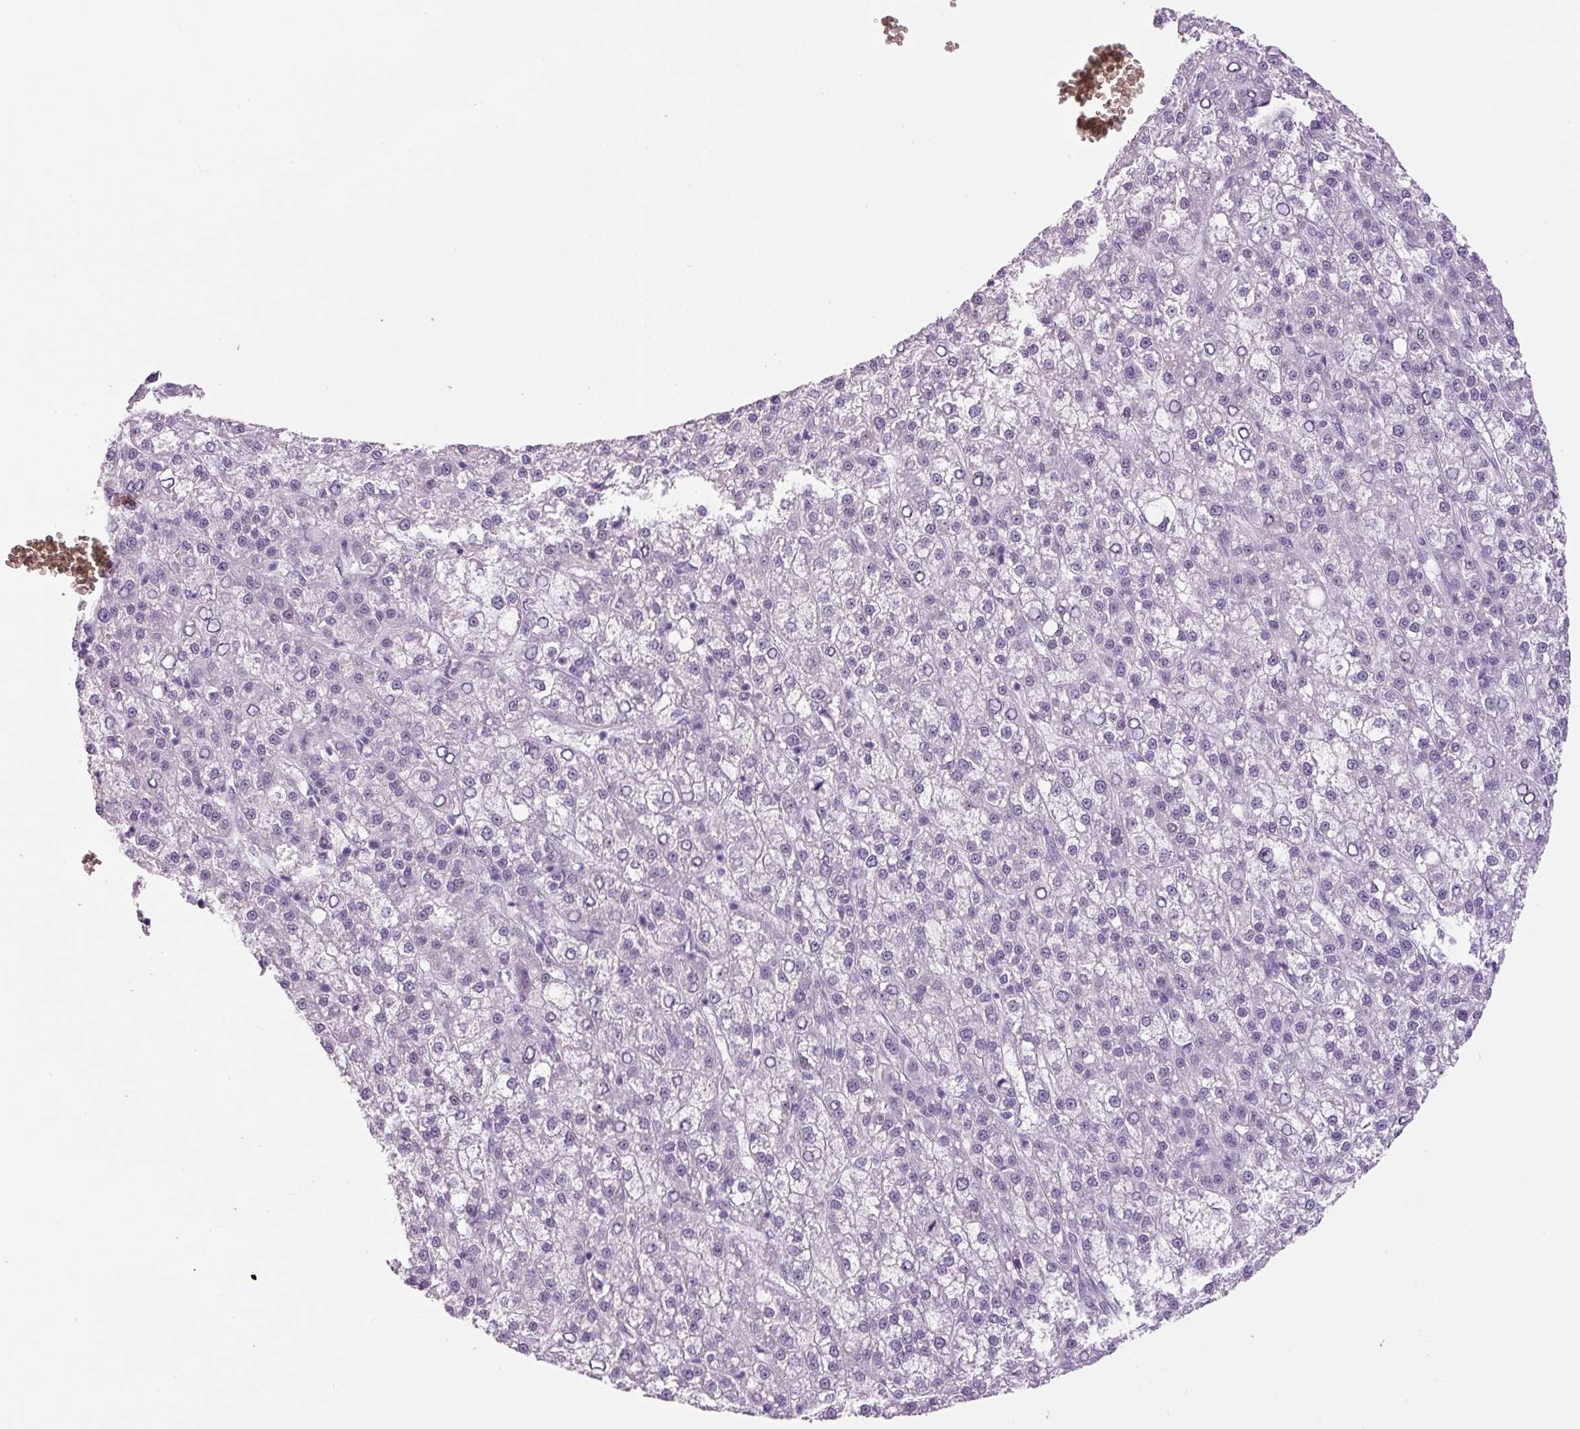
{"staining": {"intensity": "negative", "quantity": "none", "location": "none"}, "tissue": "liver cancer", "cell_type": "Tumor cells", "image_type": "cancer", "snomed": [{"axis": "morphology", "description": "Carcinoma, Hepatocellular, NOS"}, {"axis": "topography", "description": "Liver"}], "caption": "Immunohistochemistry (IHC) micrograph of neoplastic tissue: liver cancer (hepatocellular carcinoma) stained with DAB reveals no significant protein expression in tumor cells.", "gene": "TMEM151B", "patient": {"sex": "female", "age": 58}}